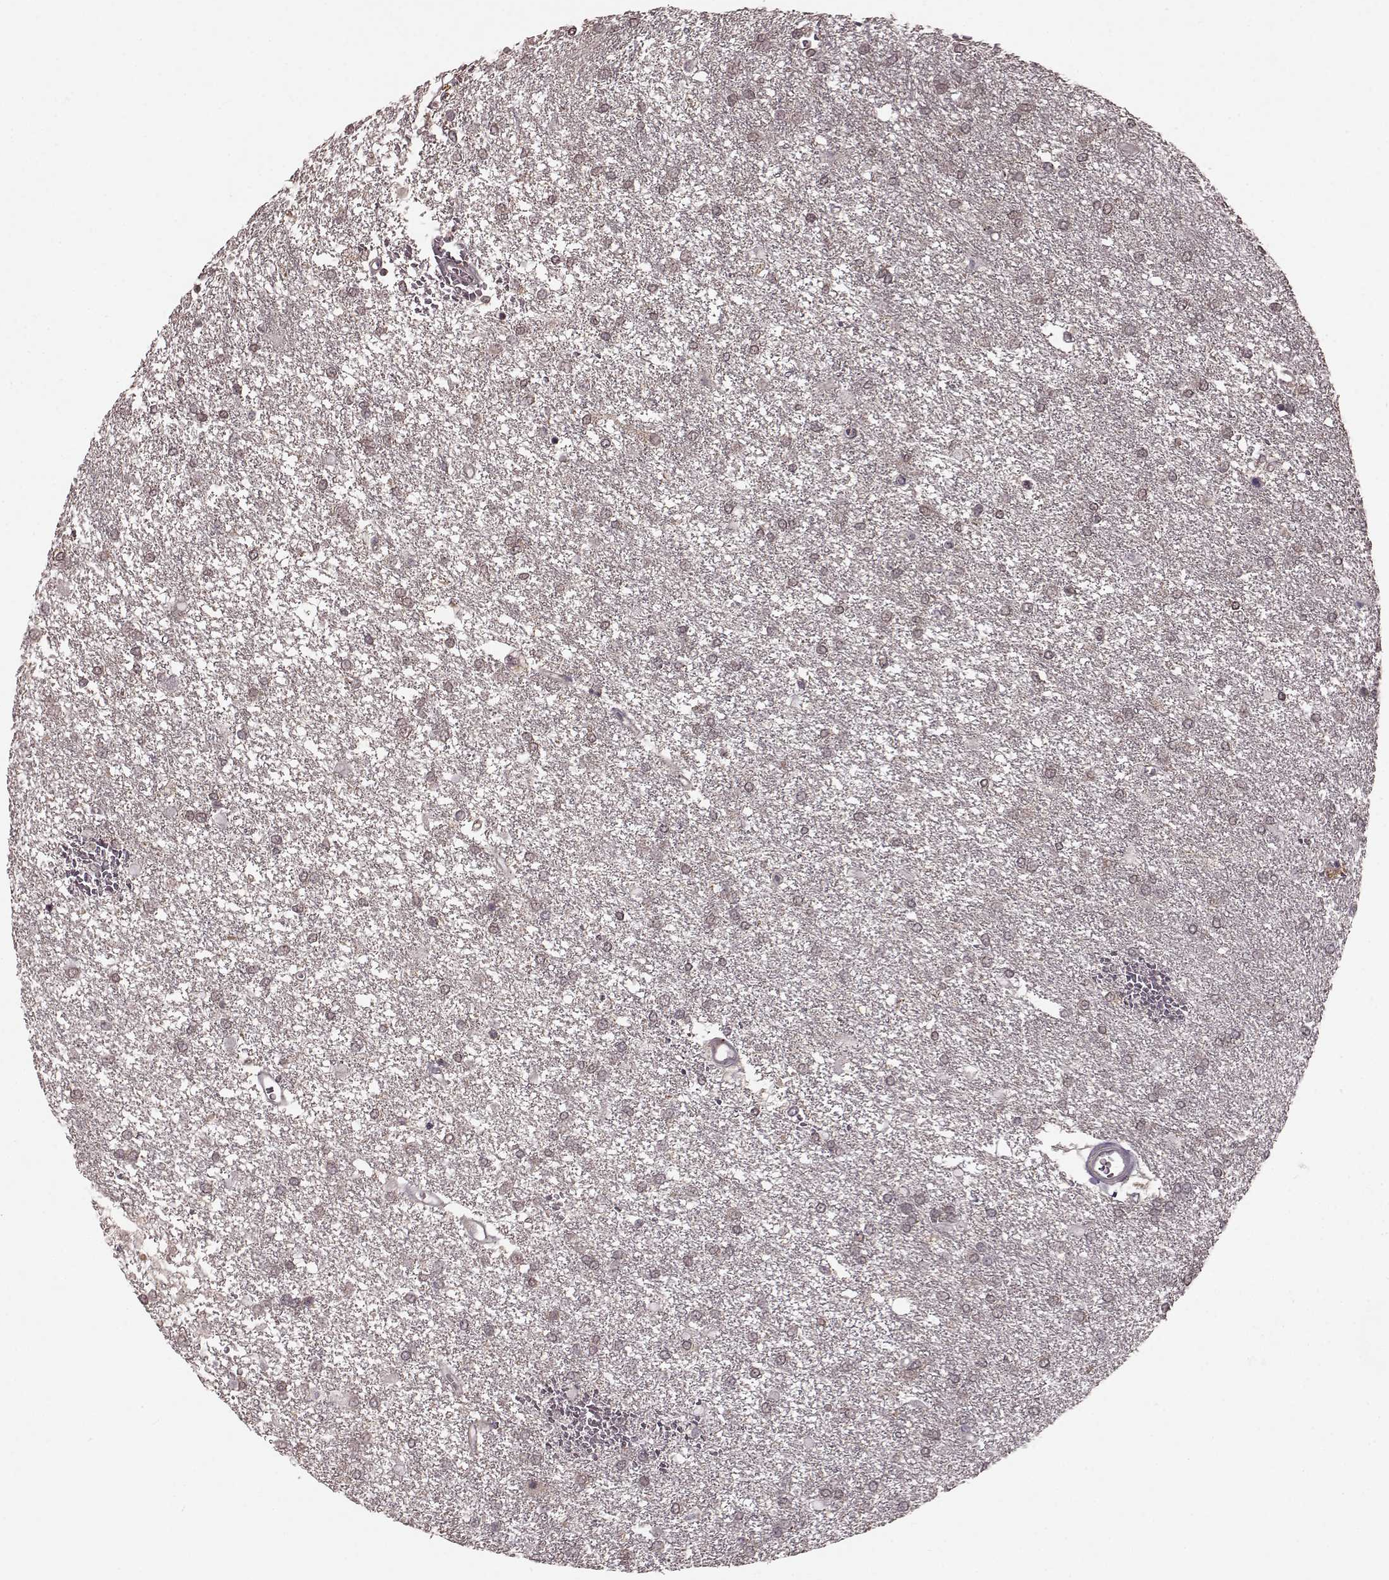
{"staining": {"intensity": "weak", "quantity": "<25%", "location": "cytoplasmic/membranous"}, "tissue": "glioma", "cell_type": "Tumor cells", "image_type": "cancer", "snomed": [{"axis": "morphology", "description": "Glioma, malignant, High grade"}, {"axis": "topography", "description": "Brain"}], "caption": "Tumor cells are negative for brown protein staining in malignant glioma (high-grade). Nuclei are stained in blue.", "gene": "GSS", "patient": {"sex": "female", "age": 61}}